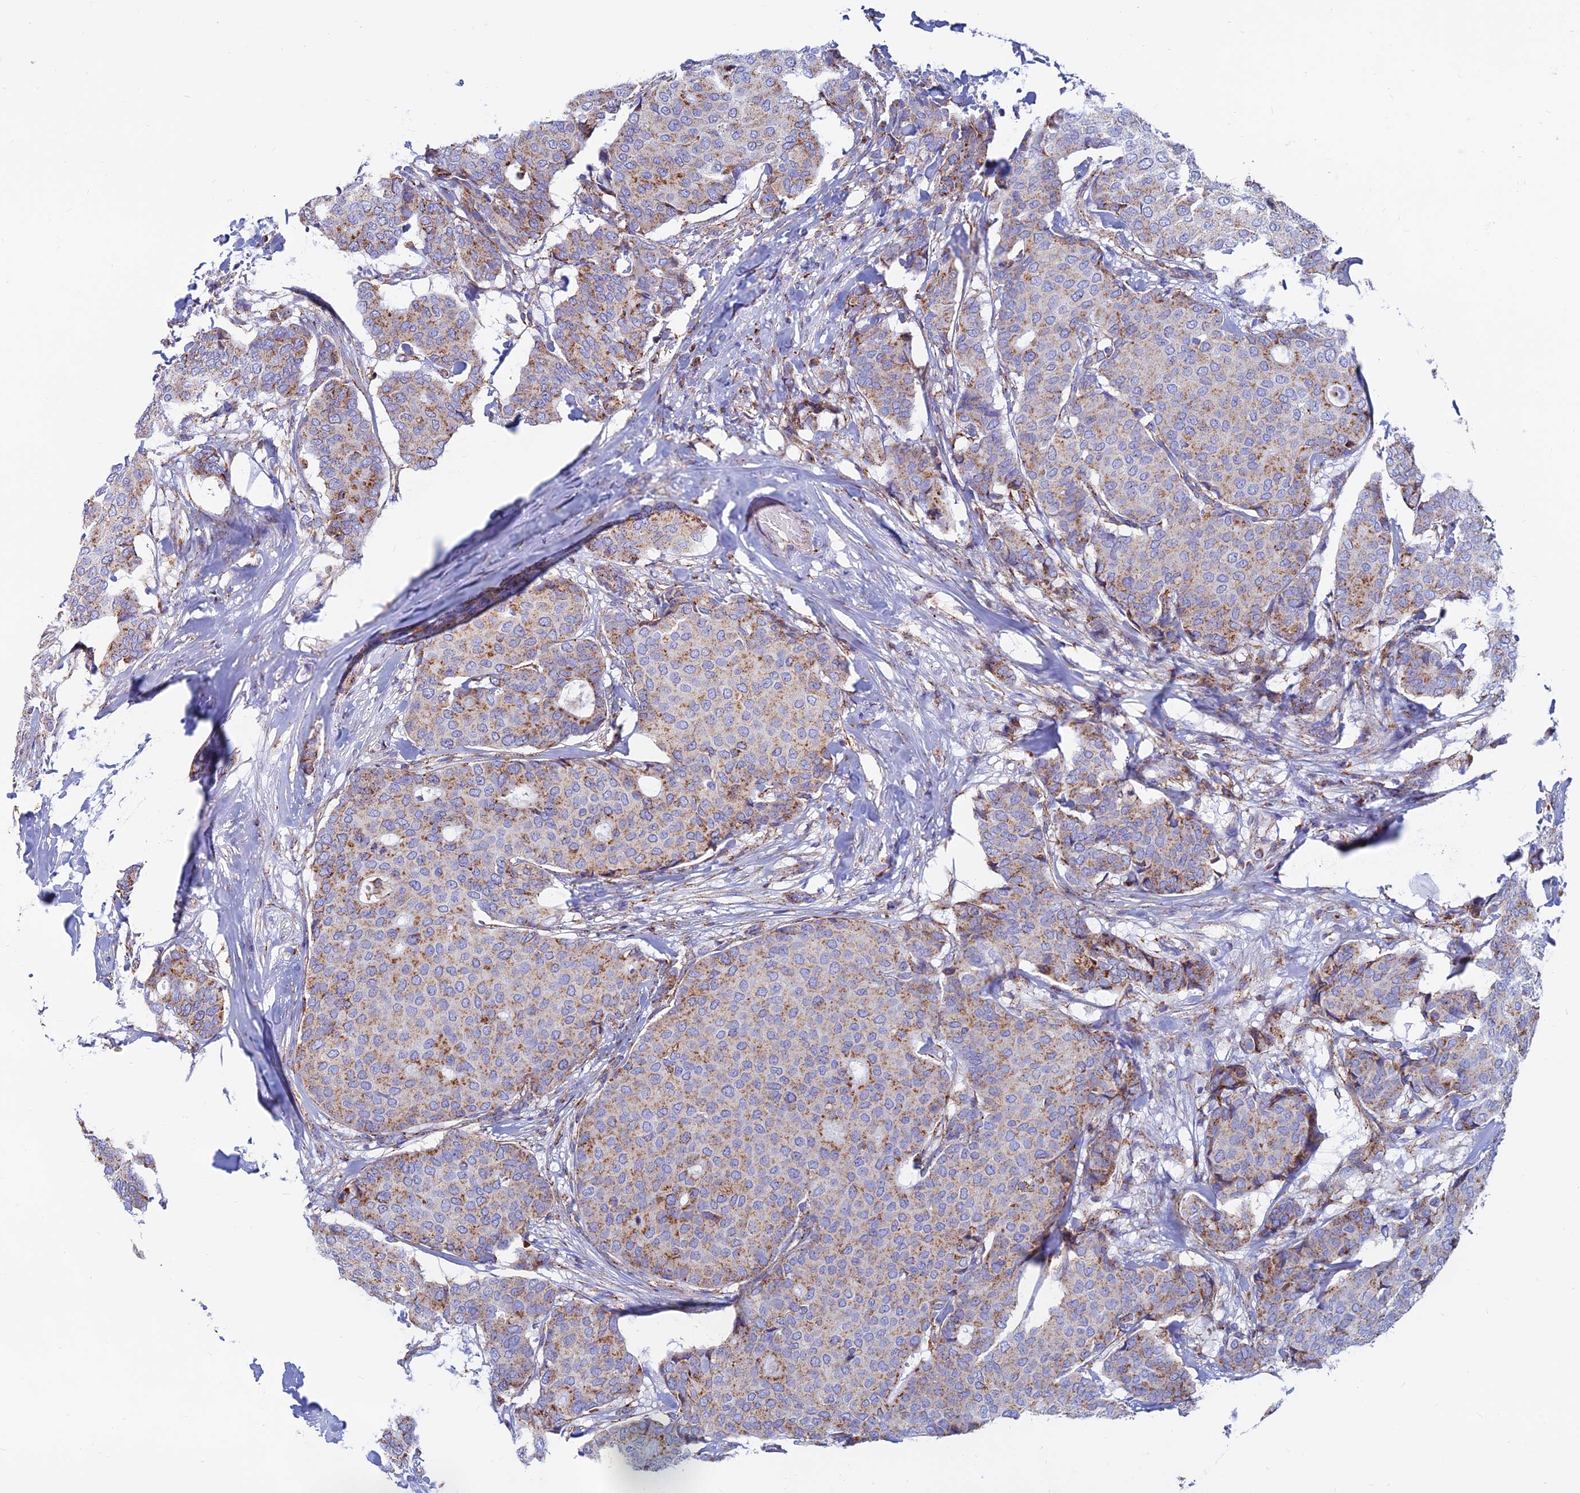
{"staining": {"intensity": "moderate", "quantity": "25%-75%", "location": "cytoplasmic/membranous"}, "tissue": "breast cancer", "cell_type": "Tumor cells", "image_type": "cancer", "snomed": [{"axis": "morphology", "description": "Duct carcinoma"}, {"axis": "topography", "description": "Breast"}], "caption": "Immunohistochemical staining of breast intraductal carcinoma shows medium levels of moderate cytoplasmic/membranous protein staining in about 25%-75% of tumor cells.", "gene": "SPNS1", "patient": {"sex": "female", "age": 75}}